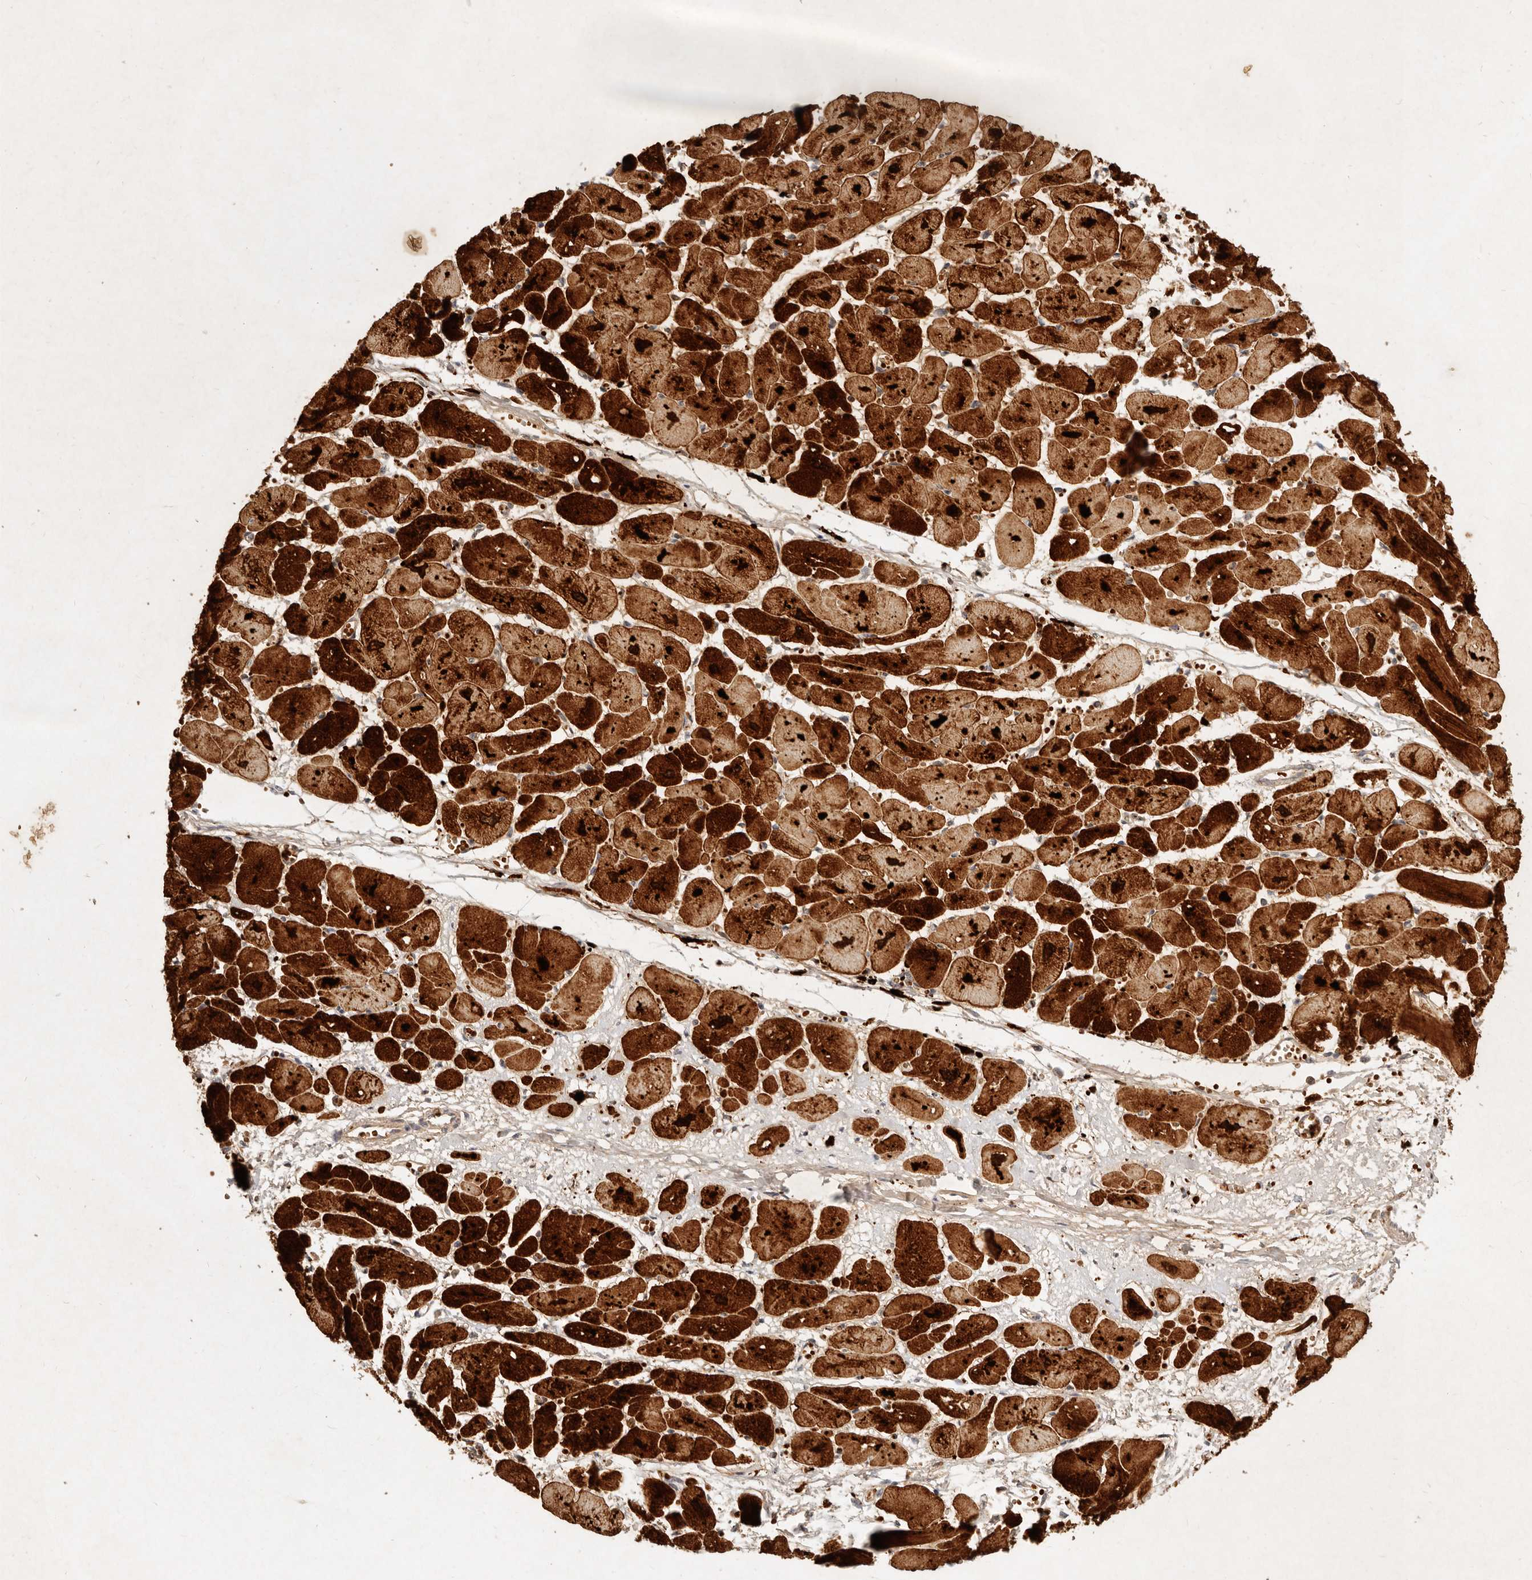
{"staining": {"intensity": "strong", "quantity": ">75%", "location": "cytoplasmic/membranous,nuclear"}, "tissue": "heart muscle", "cell_type": "Cardiomyocytes", "image_type": "normal", "snomed": [{"axis": "morphology", "description": "Normal tissue, NOS"}, {"axis": "topography", "description": "Heart"}], "caption": "High-magnification brightfield microscopy of unremarkable heart muscle stained with DAB (brown) and counterstained with hematoxylin (blue). cardiomyocytes exhibit strong cytoplasmic/membranous,nuclear expression is present in about>75% of cells. The protein of interest is shown in brown color, while the nuclei are stained blue.", "gene": "FREM2", "patient": {"sex": "female", "age": 54}}